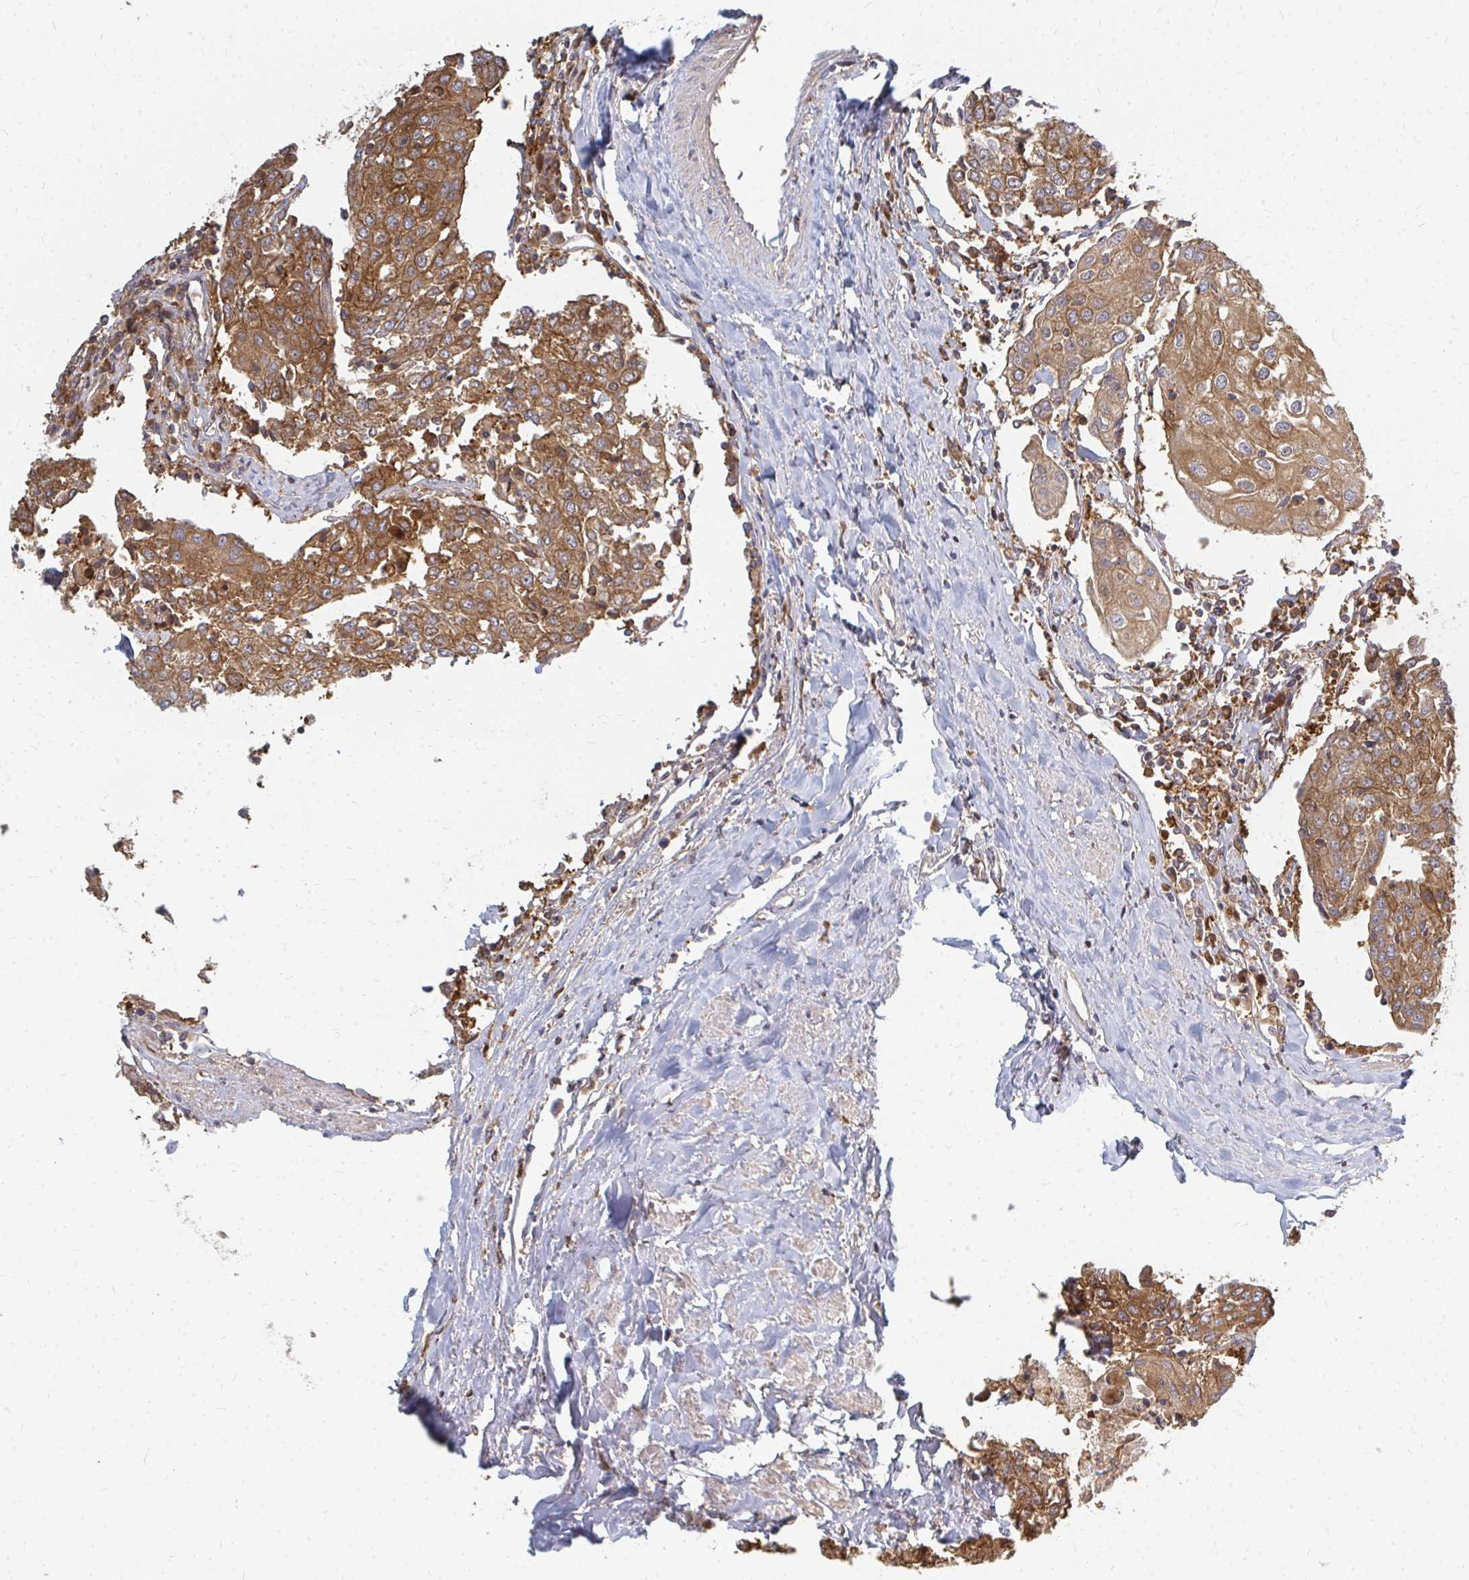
{"staining": {"intensity": "moderate", "quantity": ">75%", "location": "cytoplasmic/membranous"}, "tissue": "urothelial cancer", "cell_type": "Tumor cells", "image_type": "cancer", "snomed": [{"axis": "morphology", "description": "Urothelial carcinoma, High grade"}, {"axis": "topography", "description": "Urinary bladder"}], "caption": "Protein expression analysis of human urothelial cancer reveals moderate cytoplasmic/membranous expression in approximately >75% of tumor cells.", "gene": "ZNF285", "patient": {"sex": "female", "age": 85}}